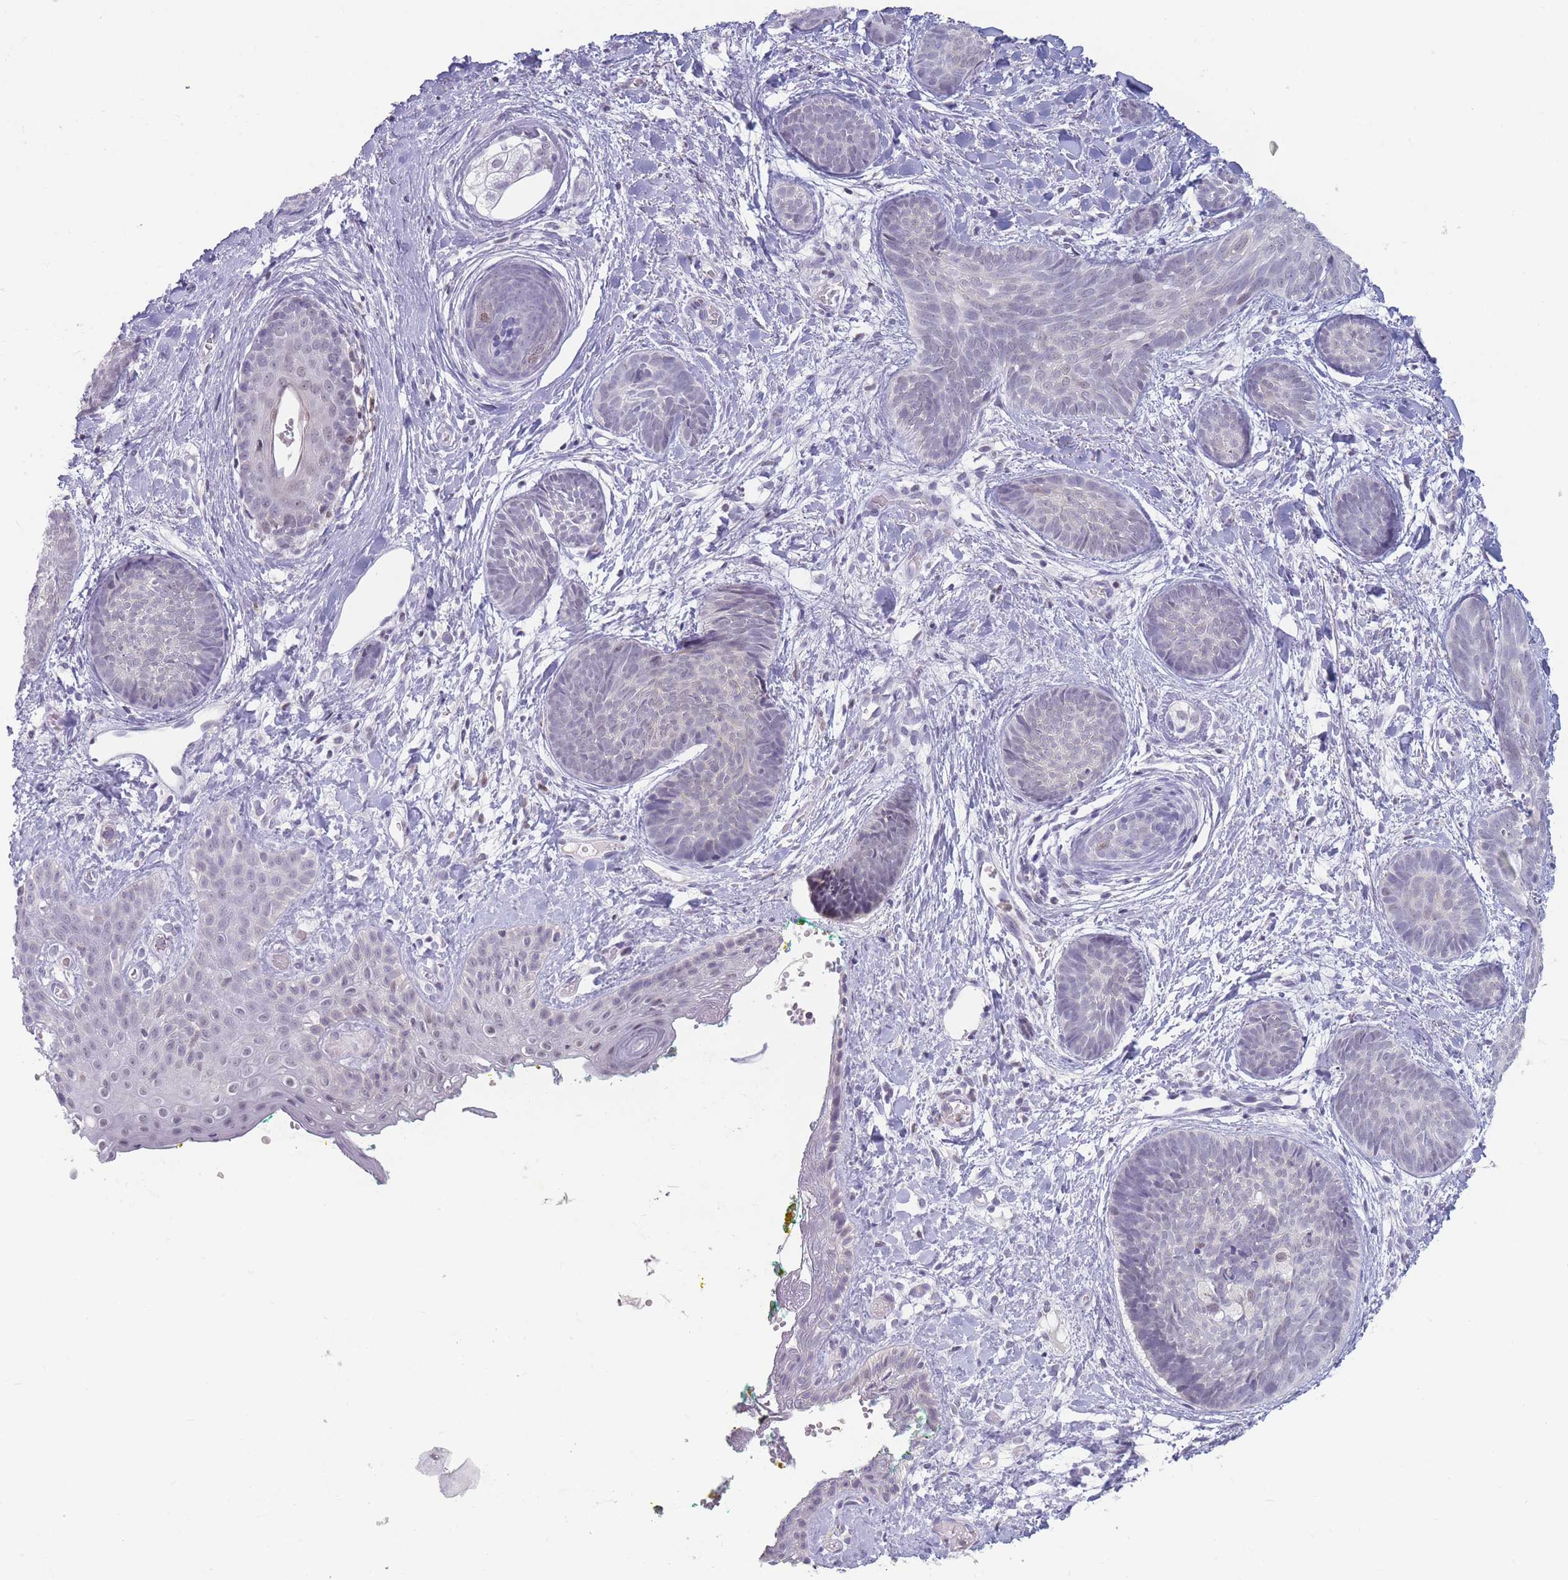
{"staining": {"intensity": "negative", "quantity": "none", "location": "none"}, "tissue": "skin cancer", "cell_type": "Tumor cells", "image_type": "cancer", "snomed": [{"axis": "morphology", "description": "Basal cell carcinoma"}, {"axis": "topography", "description": "Skin"}], "caption": "Immunohistochemistry (IHC) micrograph of skin basal cell carcinoma stained for a protein (brown), which shows no expression in tumor cells. The staining is performed using DAB brown chromogen with nuclei counter-stained in using hematoxylin.", "gene": "ARID3B", "patient": {"sex": "female", "age": 81}}